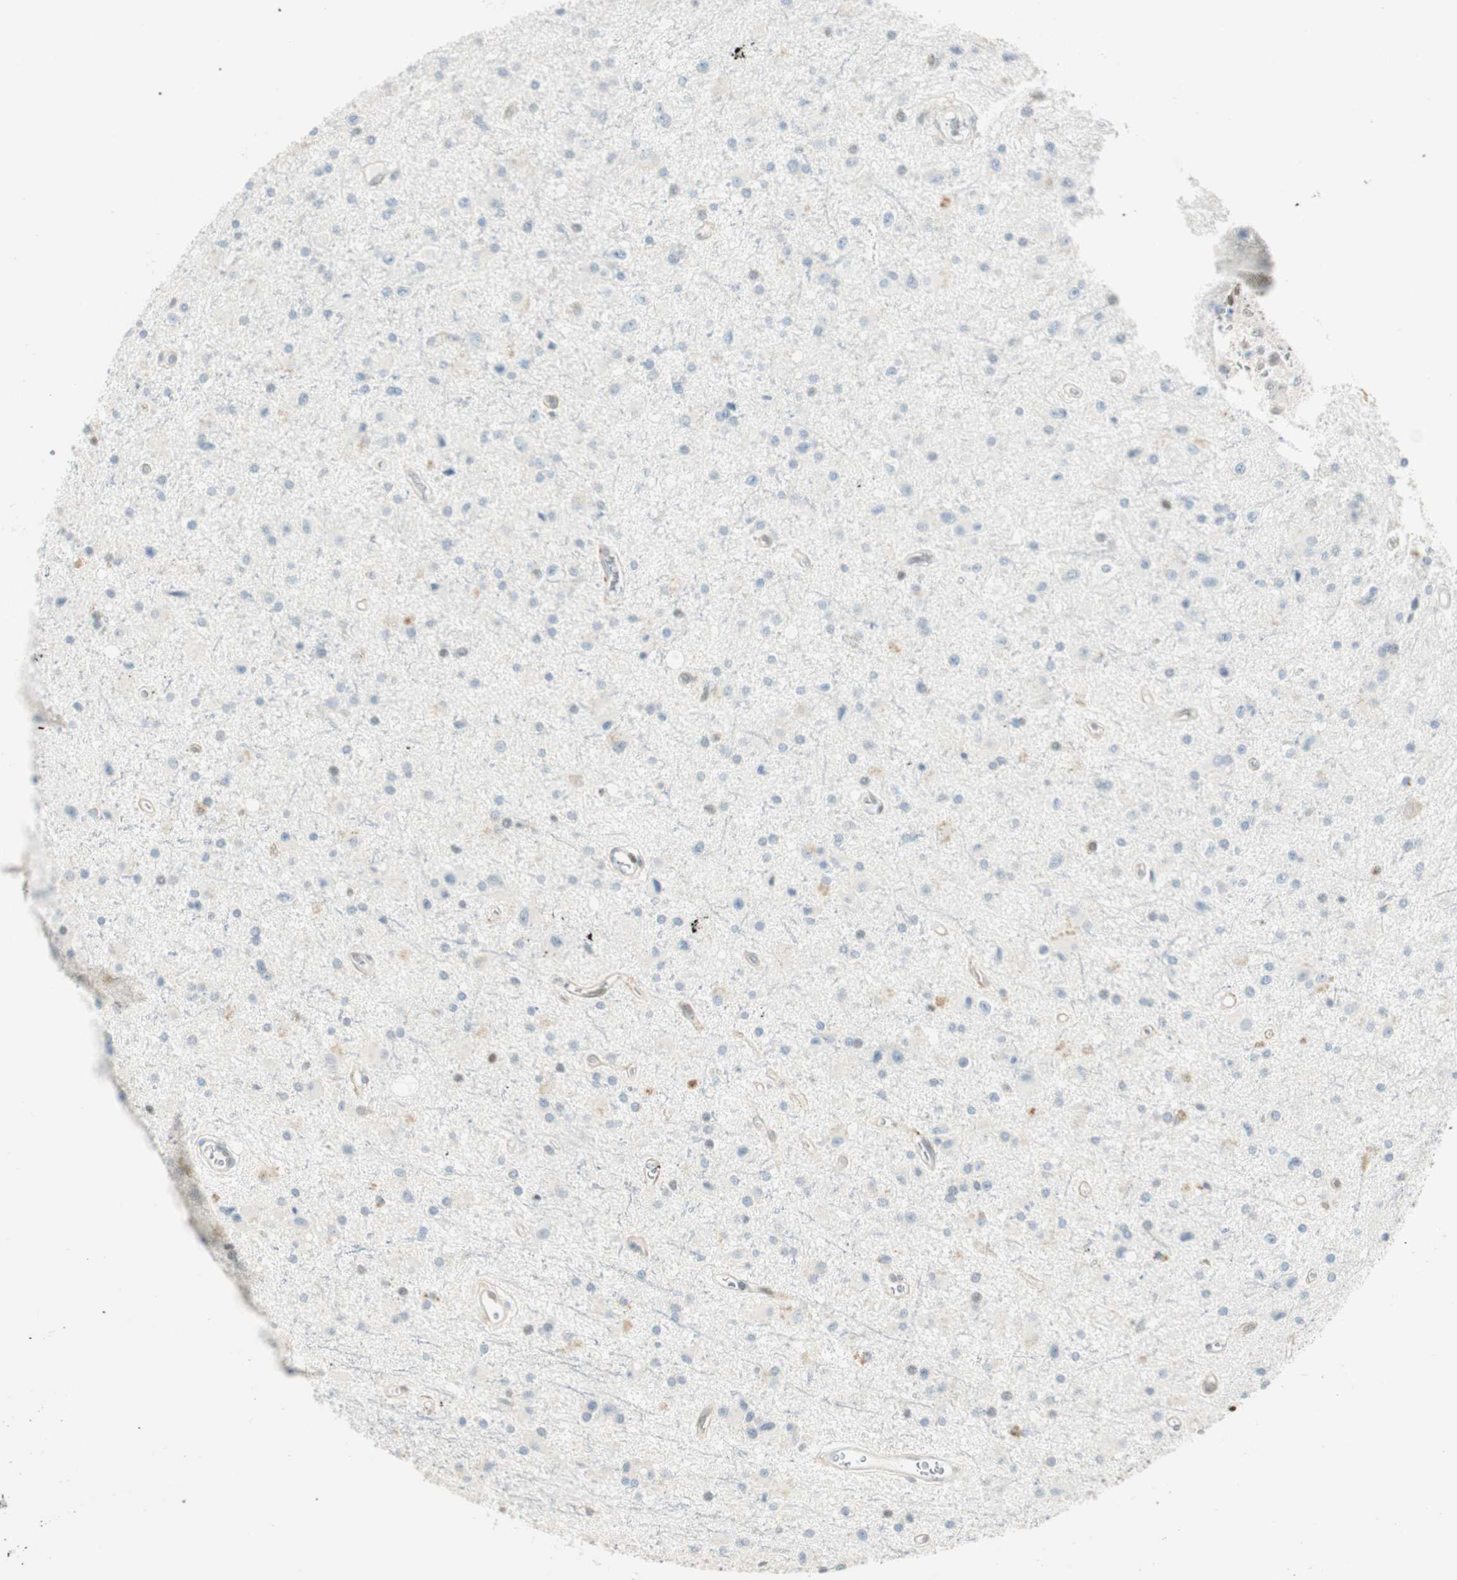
{"staining": {"intensity": "negative", "quantity": "none", "location": "none"}, "tissue": "glioma", "cell_type": "Tumor cells", "image_type": "cancer", "snomed": [{"axis": "morphology", "description": "Glioma, malignant, Low grade"}, {"axis": "topography", "description": "Brain"}], "caption": "There is no significant positivity in tumor cells of glioma.", "gene": "MSX2", "patient": {"sex": "male", "age": 58}}